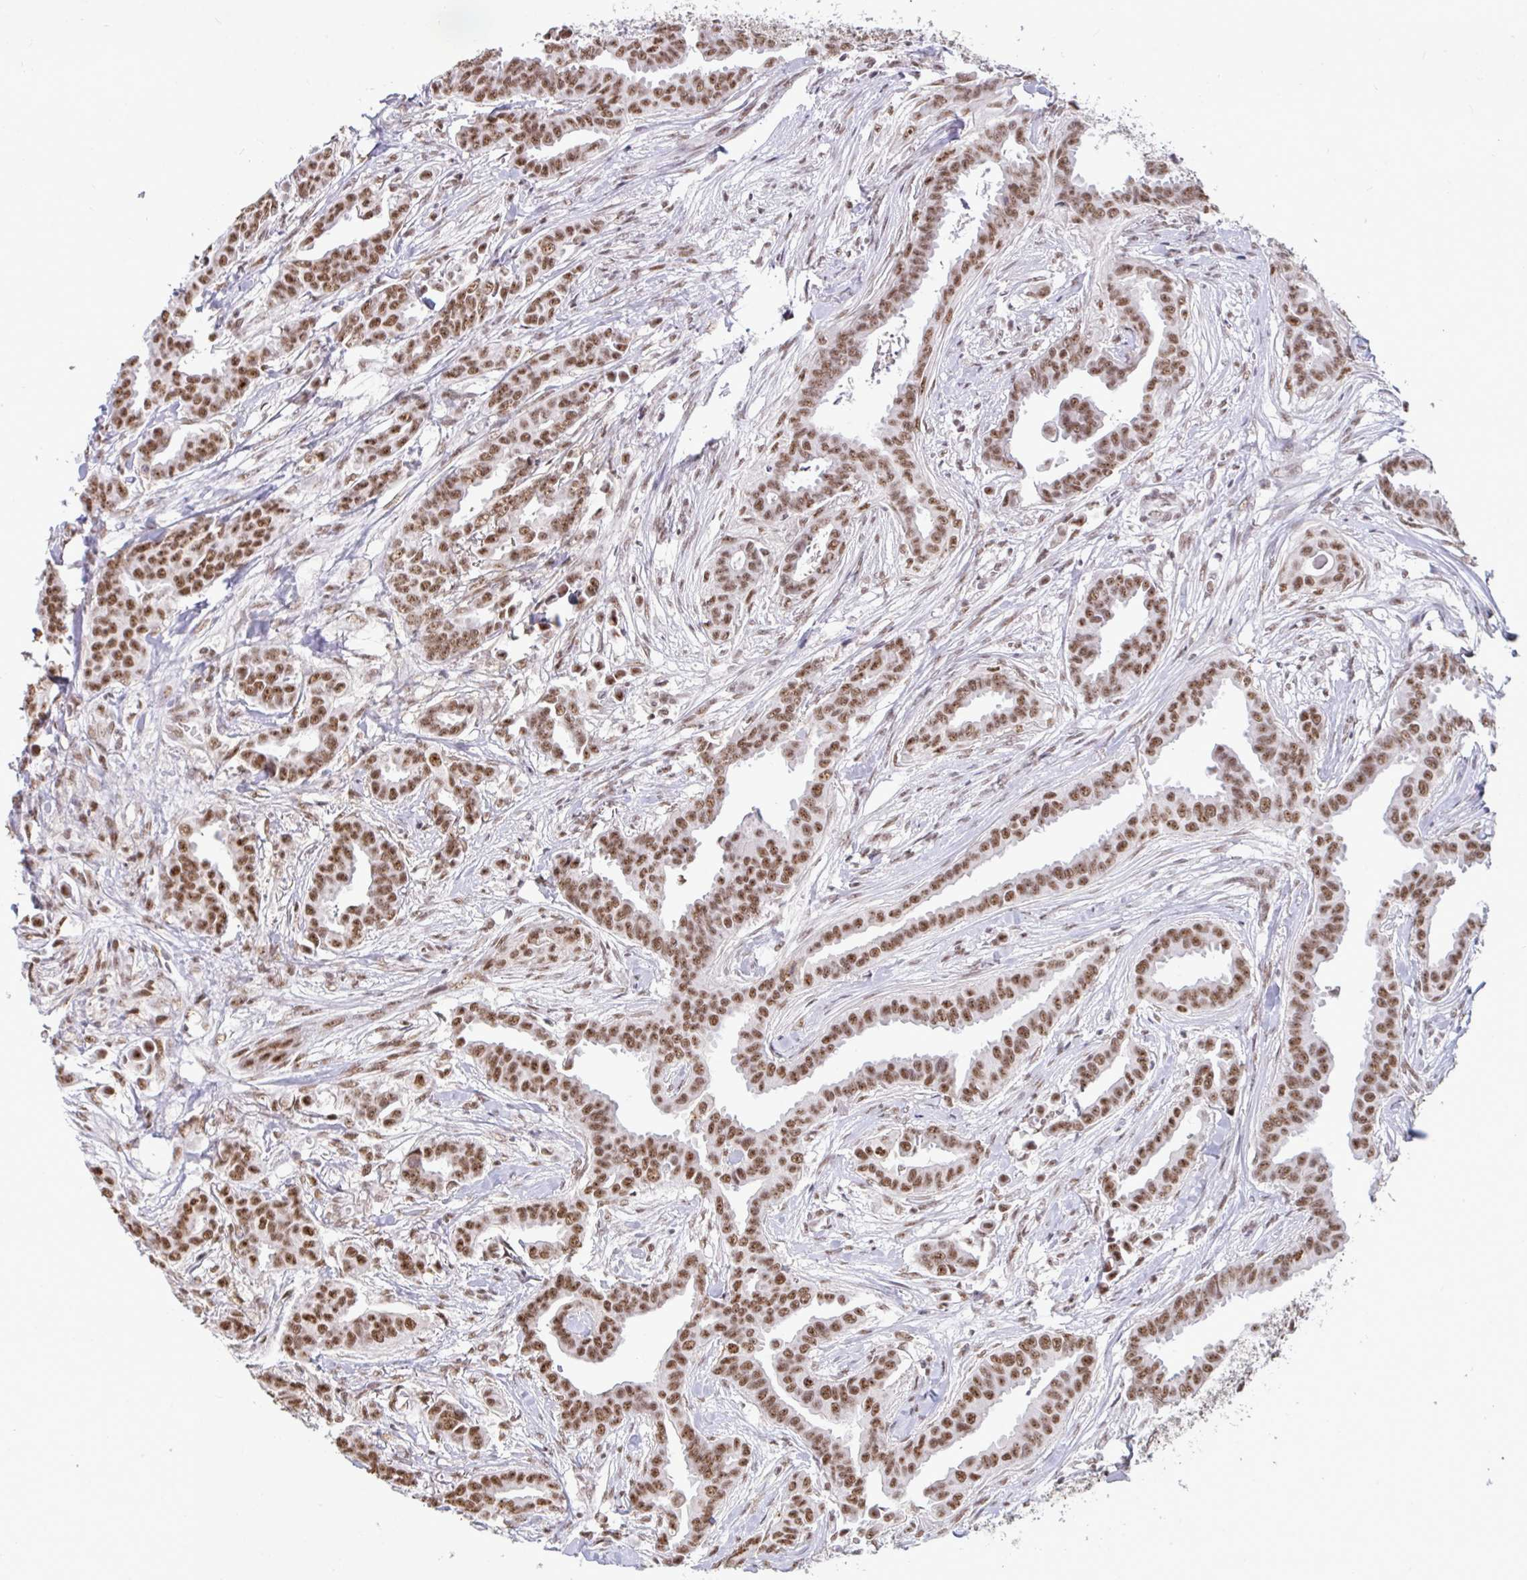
{"staining": {"intensity": "moderate", "quantity": ">75%", "location": "nuclear"}, "tissue": "breast cancer", "cell_type": "Tumor cells", "image_type": "cancer", "snomed": [{"axis": "morphology", "description": "Duct carcinoma"}, {"axis": "topography", "description": "Breast"}], "caption": "The photomicrograph displays immunohistochemical staining of breast cancer. There is moderate nuclear positivity is seen in approximately >75% of tumor cells.", "gene": "PUF60", "patient": {"sex": "female", "age": 45}}